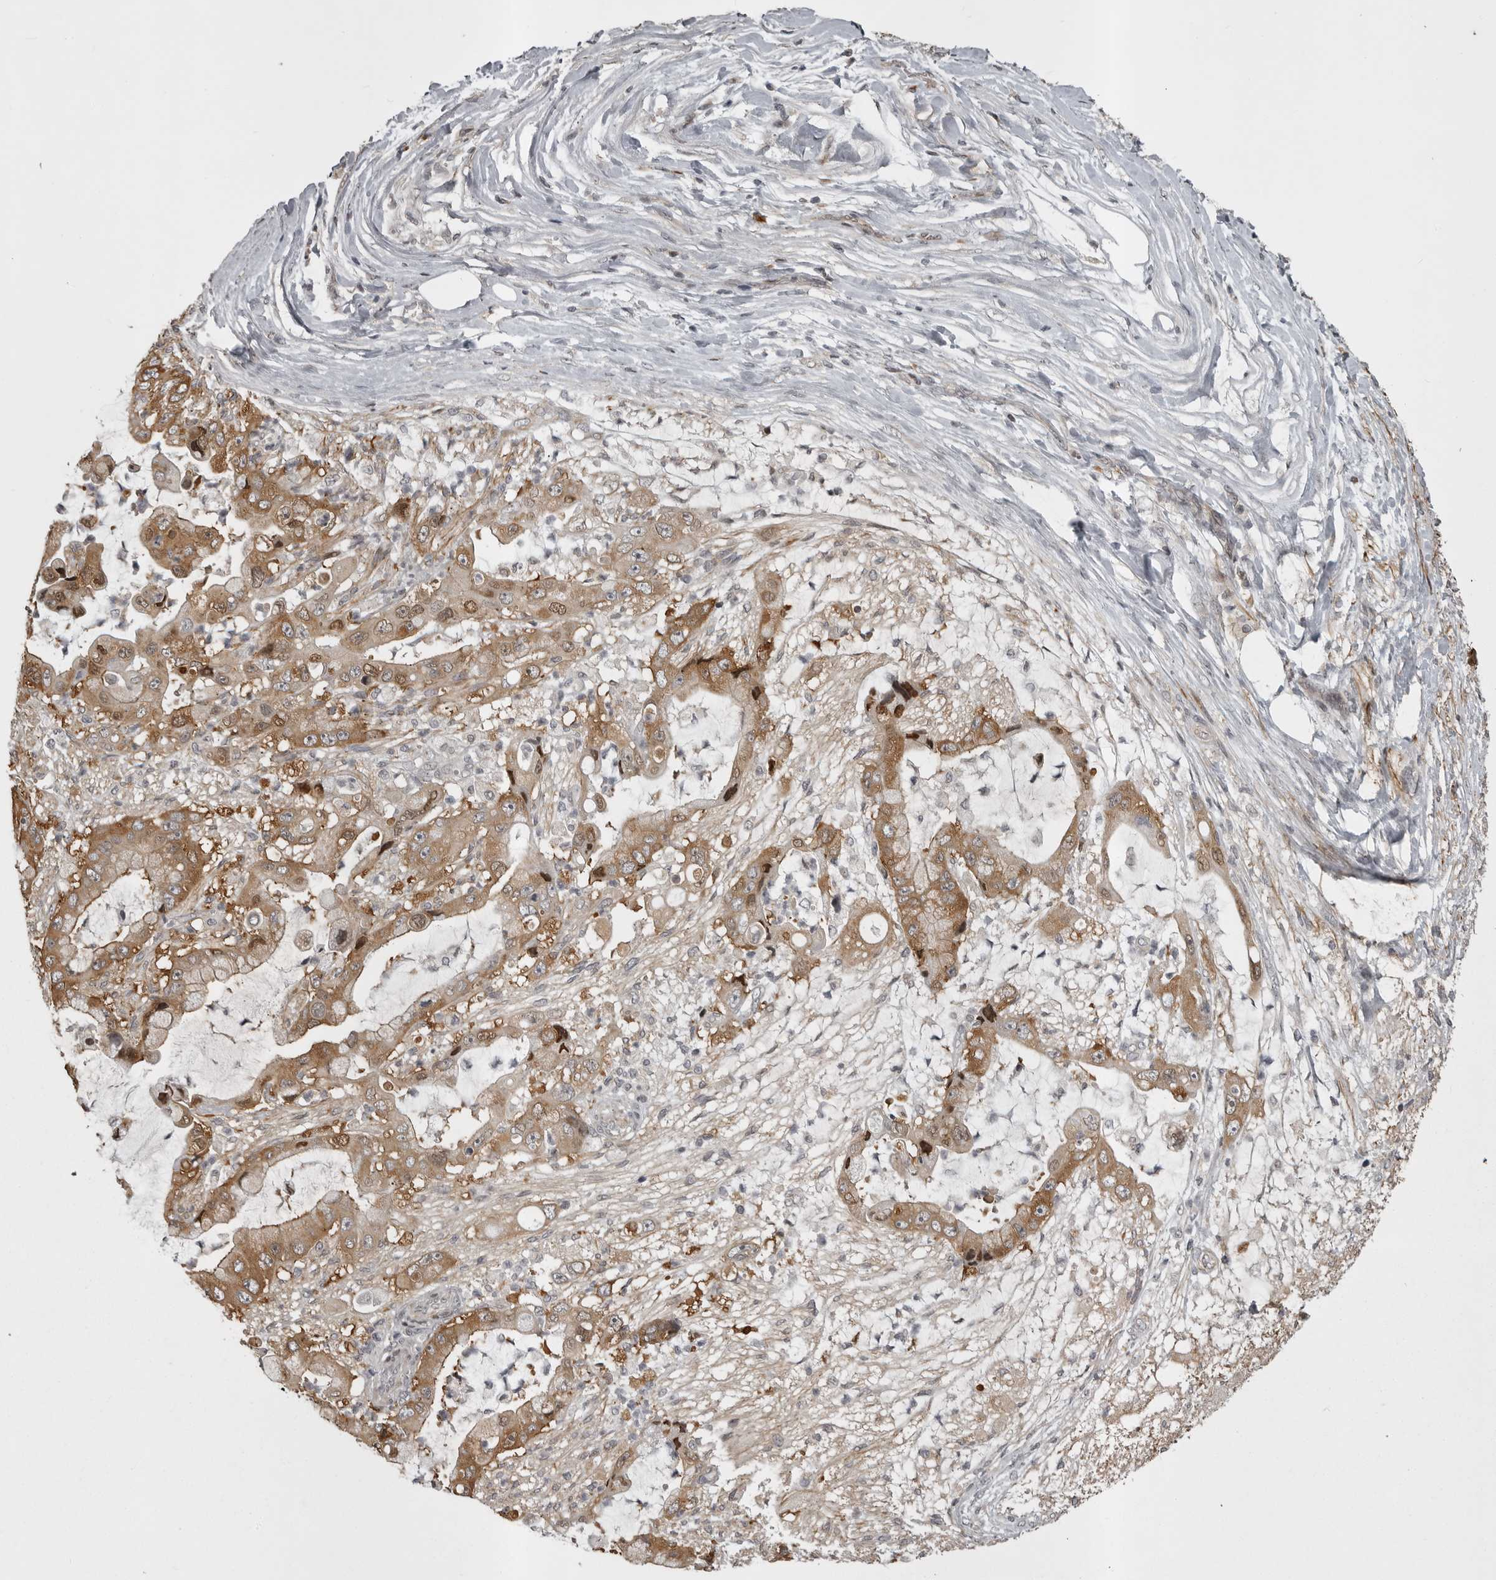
{"staining": {"intensity": "moderate", "quantity": ">75%", "location": "cytoplasmic/membranous,nuclear"}, "tissue": "liver cancer", "cell_type": "Tumor cells", "image_type": "cancer", "snomed": [{"axis": "morphology", "description": "Cholangiocarcinoma"}, {"axis": "topography", "description": "Liver"}], "caption": "This is an image of immunohistochemistry (IHC) staining of liver cancer, which shows moderate expression in the cytoplasmic/membranous and nuclear of tumor cells.", "gene": "SNX16", "patient": {"sex": "female", "age": 54}}